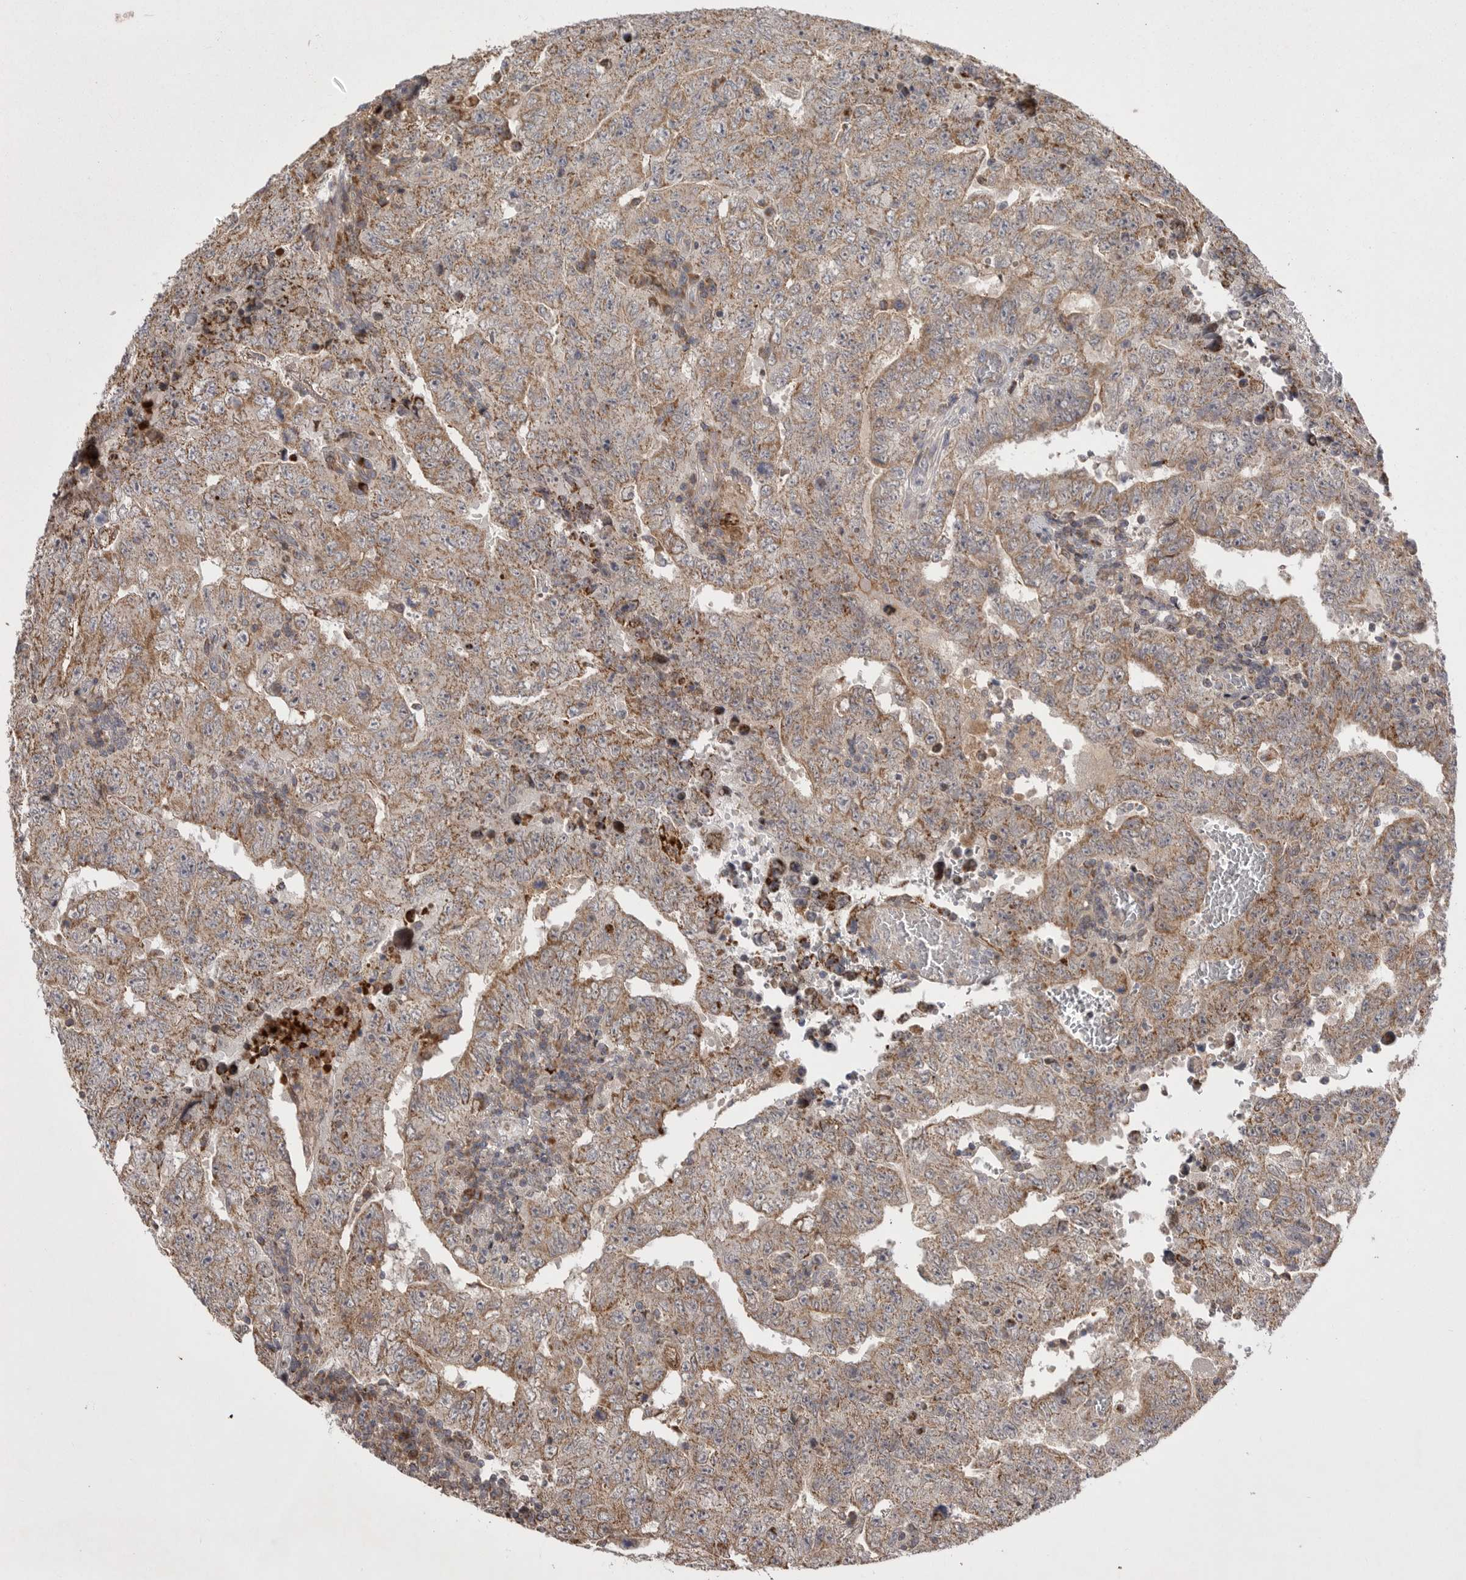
{"staining": {"intensity": "moderate", "quantity": ">75%", "location": "cytoplasmic/membranous"}, "tissue": "testis cancer", "cell_type": "Tumor cells", "image_type": "cancer", "snomed": [{"axis": "morphology", "description": "Carcinoma, Embryonal, NOS"}, {"axis": "topography", "description": "Testis"}], "caption": "Protein staining shows moderate cytoplasmic/membranous expression in approximately >75% of tumor cells in testis cancer (embryonal carcinoma).", "gene": "KYAT3", "patient": {"sex": "male", "age": 26}}